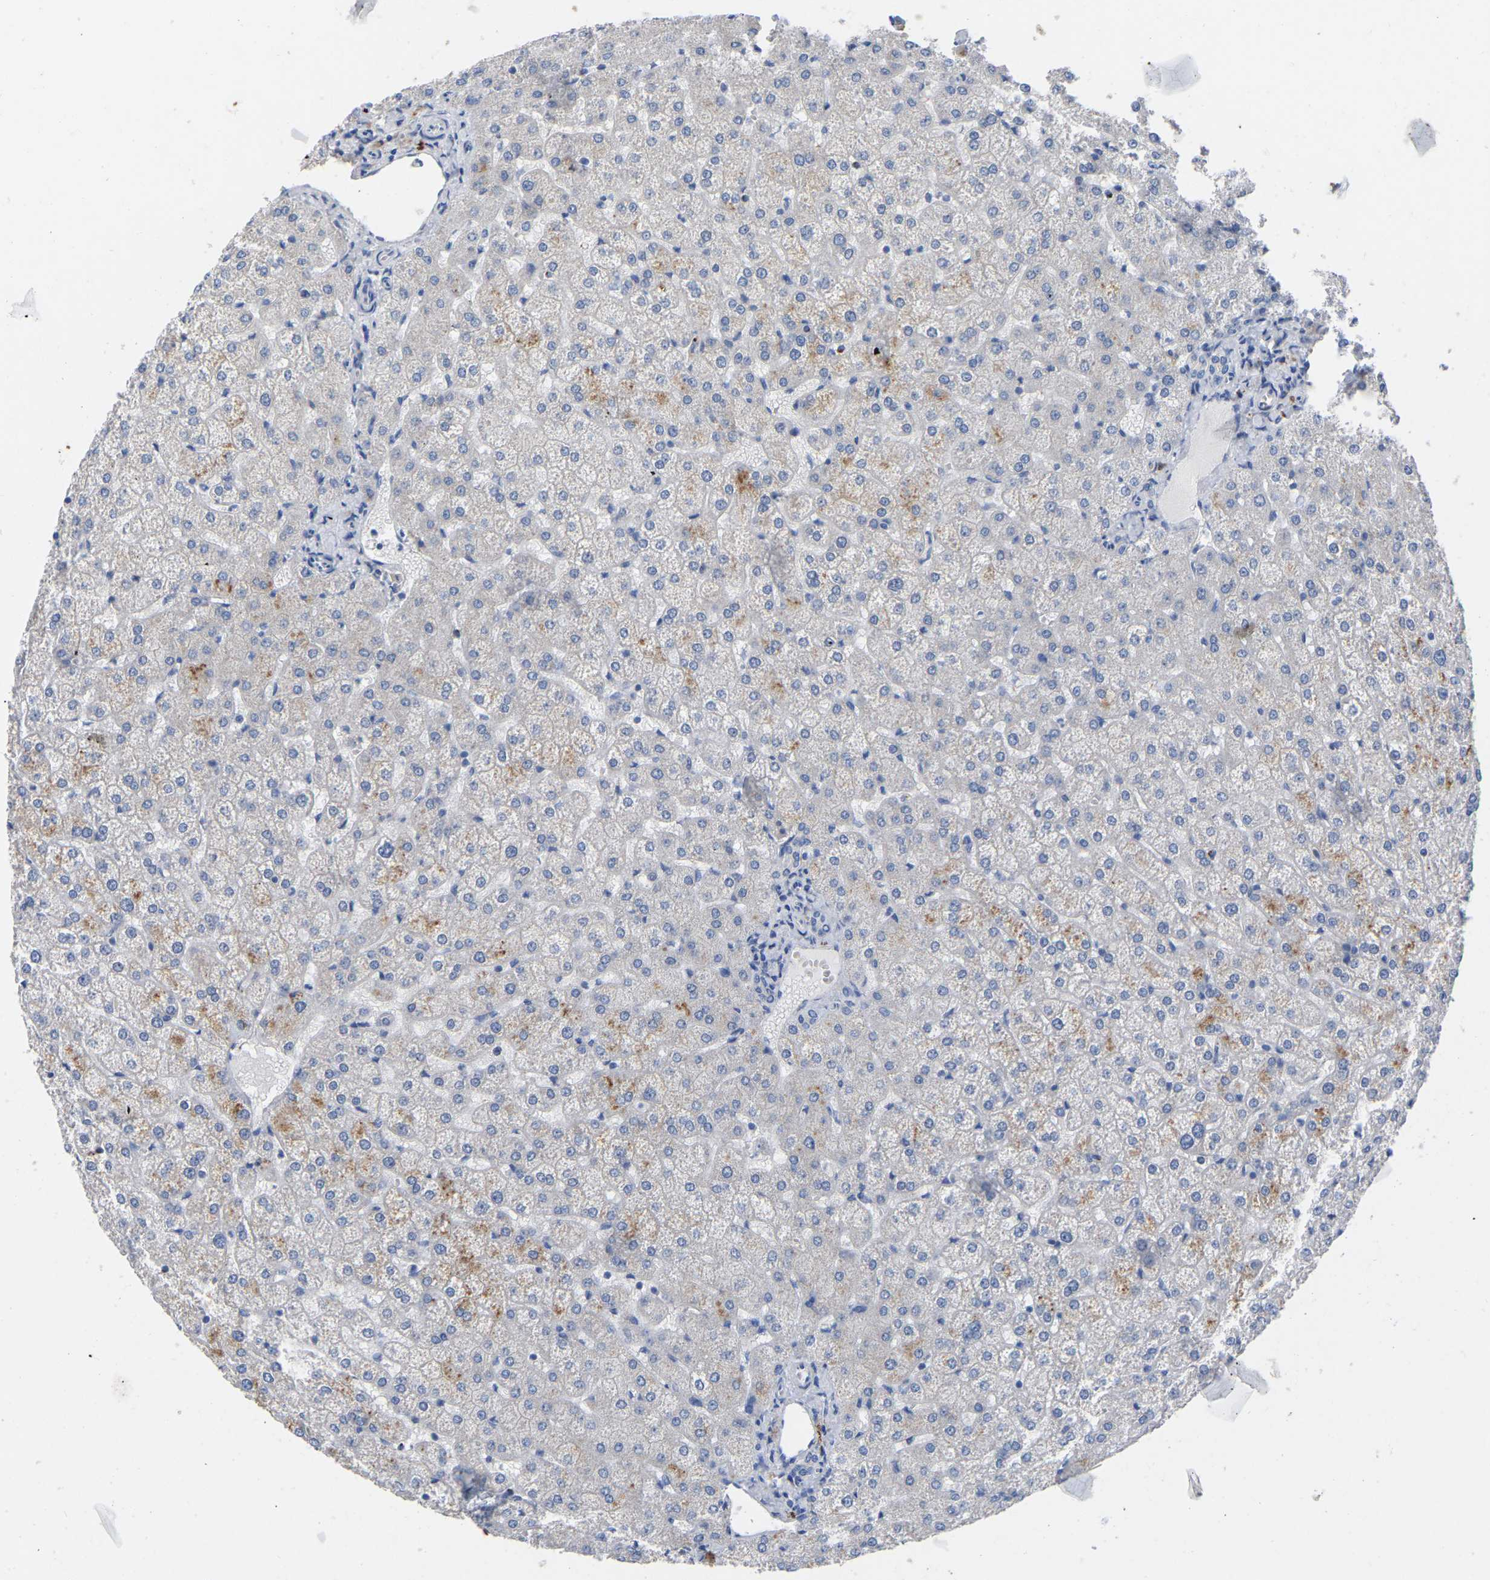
{"staining": {"intensity": "negative", "quantity": "none", "location": "none"}, "tissue": "liver", "cell_type": "Cholangiocytes", "image_type": "normal", "snomed": [{"axis": "morphology", "description": "Normal tissue, NOS"}, {"axis": "topography", "description": "Liver"}], "caption": "Liver was stained to show a protein in brown. There is no significant positivity in cholangiocytes. Nuclei are stained in blue.", "gene": "ULBP2", "patient": {"sex": "female", "age": 32}}